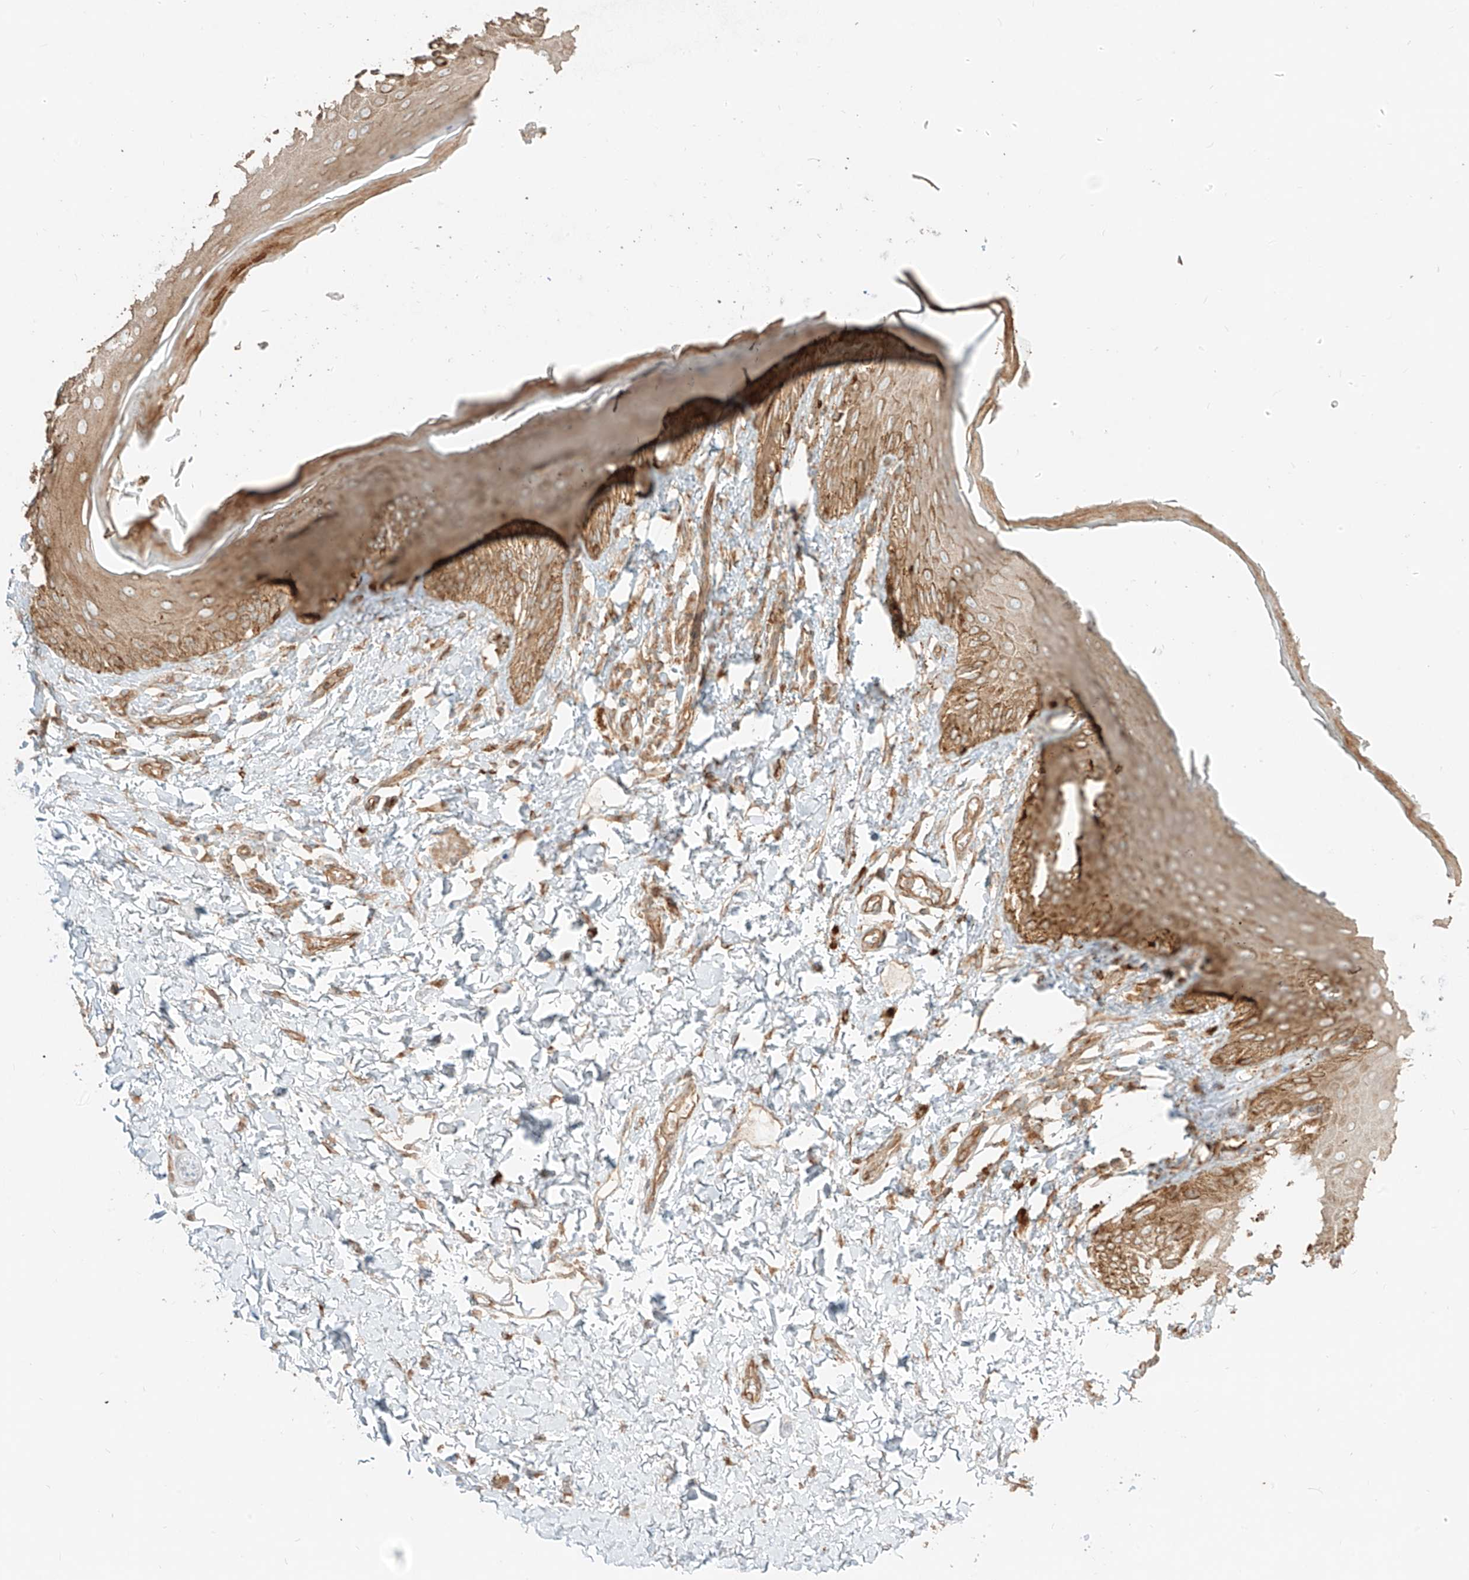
{"staining": {"intensity": "moderate", "quantity": ">75%", "location": "cytoplasmic/membranous"}, "tissue": "skin", "cell_type": "Epidermal cells", "image_type": "normal", "snomed": [{"axis": "morphology", "description": "Normal tissue, NOS"}, {"axis": "topography", "description": "Anal"}], "caption": "Immunohistochemistry of unremarkable skin displays medium levels of moderate cytoplasmic/membranous positivity in approximately >75% of epidermal cells. (IHC, brightfield microscopy, high magnification).", "gene": "CCDC115", "patient": {"sex": "male", "age": 44}}